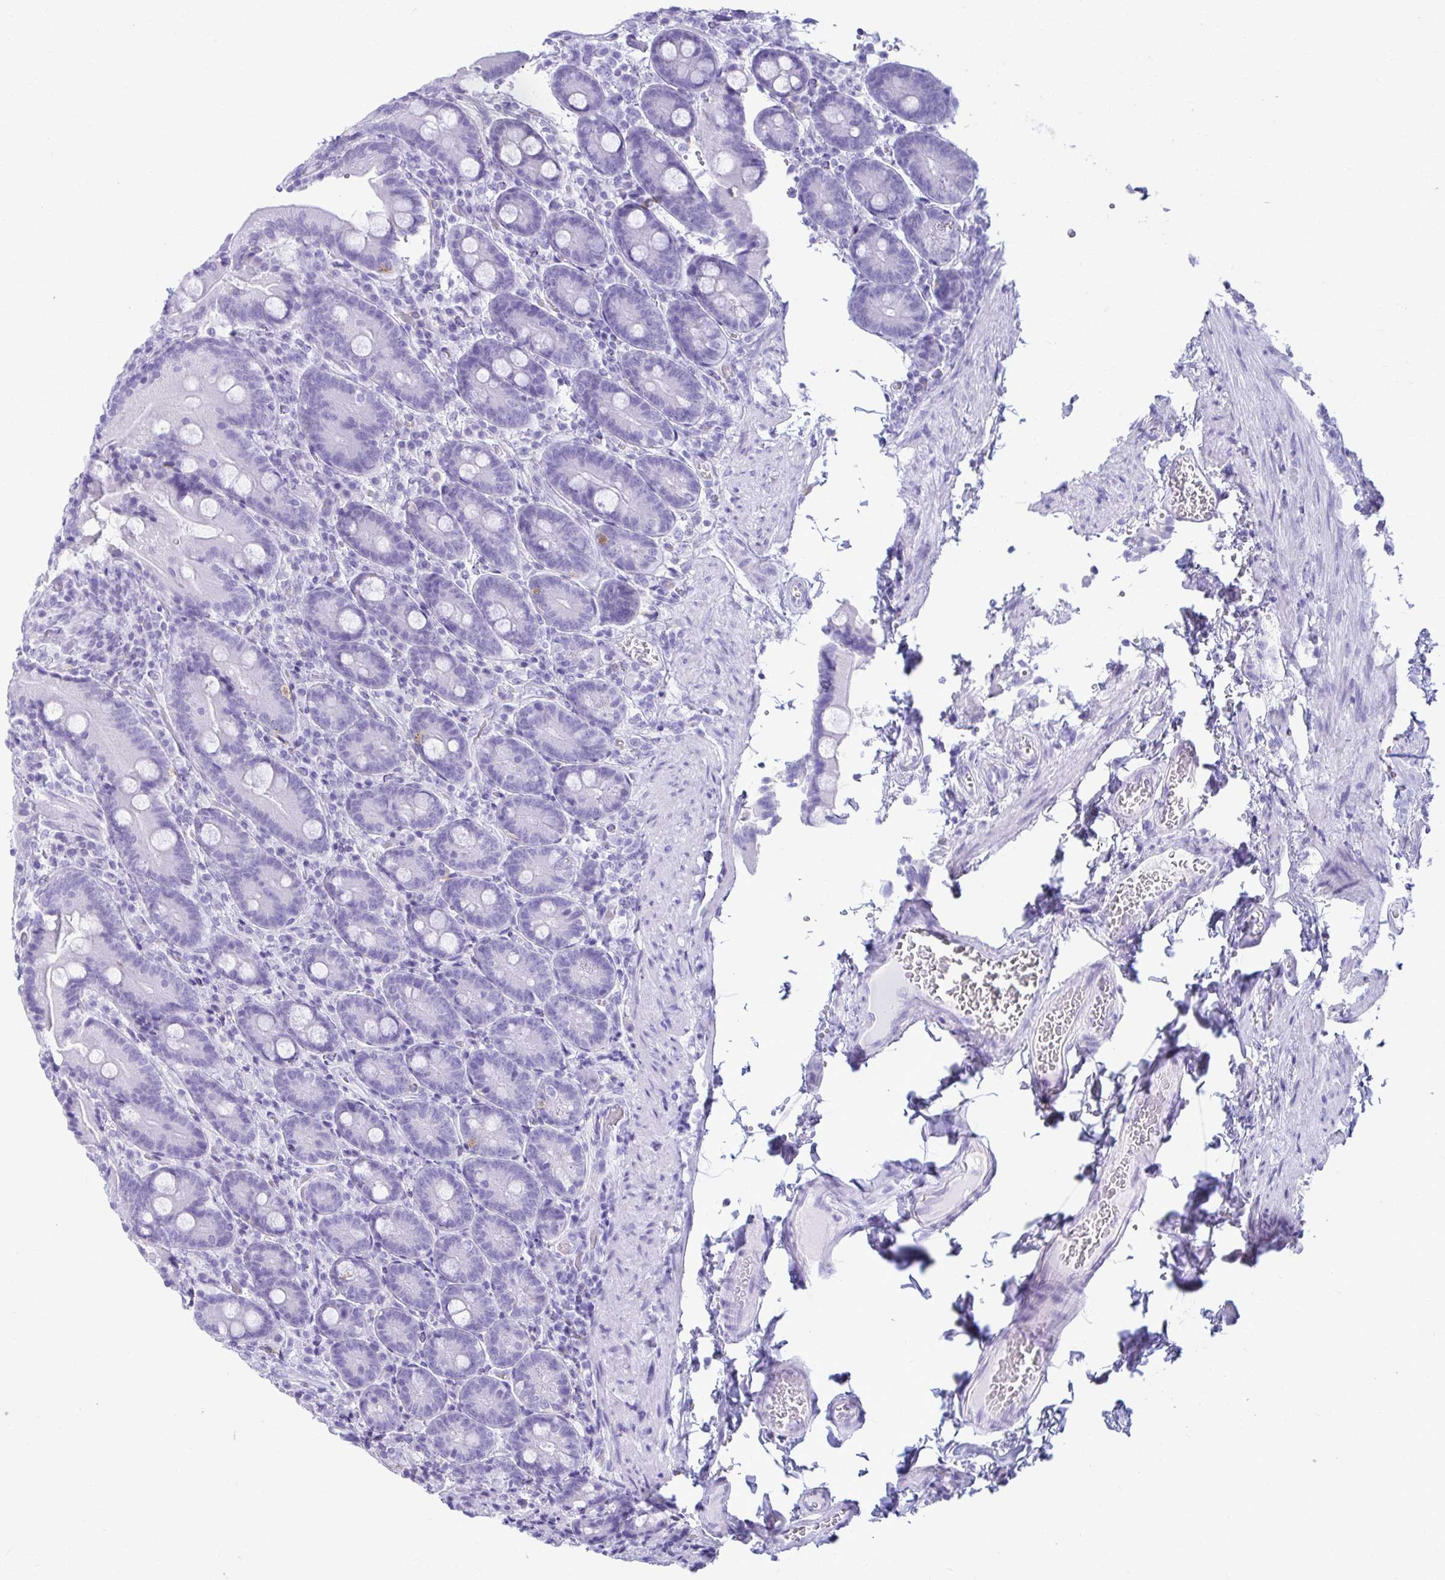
{"staining": {"intensity": "negative", "quantity": "none", "location": "none"}, "tissue": "duodenum", "cell_type": "Glandular cells", "image_type": "normal", "snomed": [{"axis": "morphology", "description": "Normal tissue, NOS"}, {"axis": "topography", "description": "Duodenum"}], "caption": "Histopathology image shows no significant protein staining in glandular cells of normal duodenum. (Brightfield microscopy of DAB immunohistochemistry (IHC) at high magnification).", "gene": "ATP4B", "patient": {"sex": "female", "age": 62}}